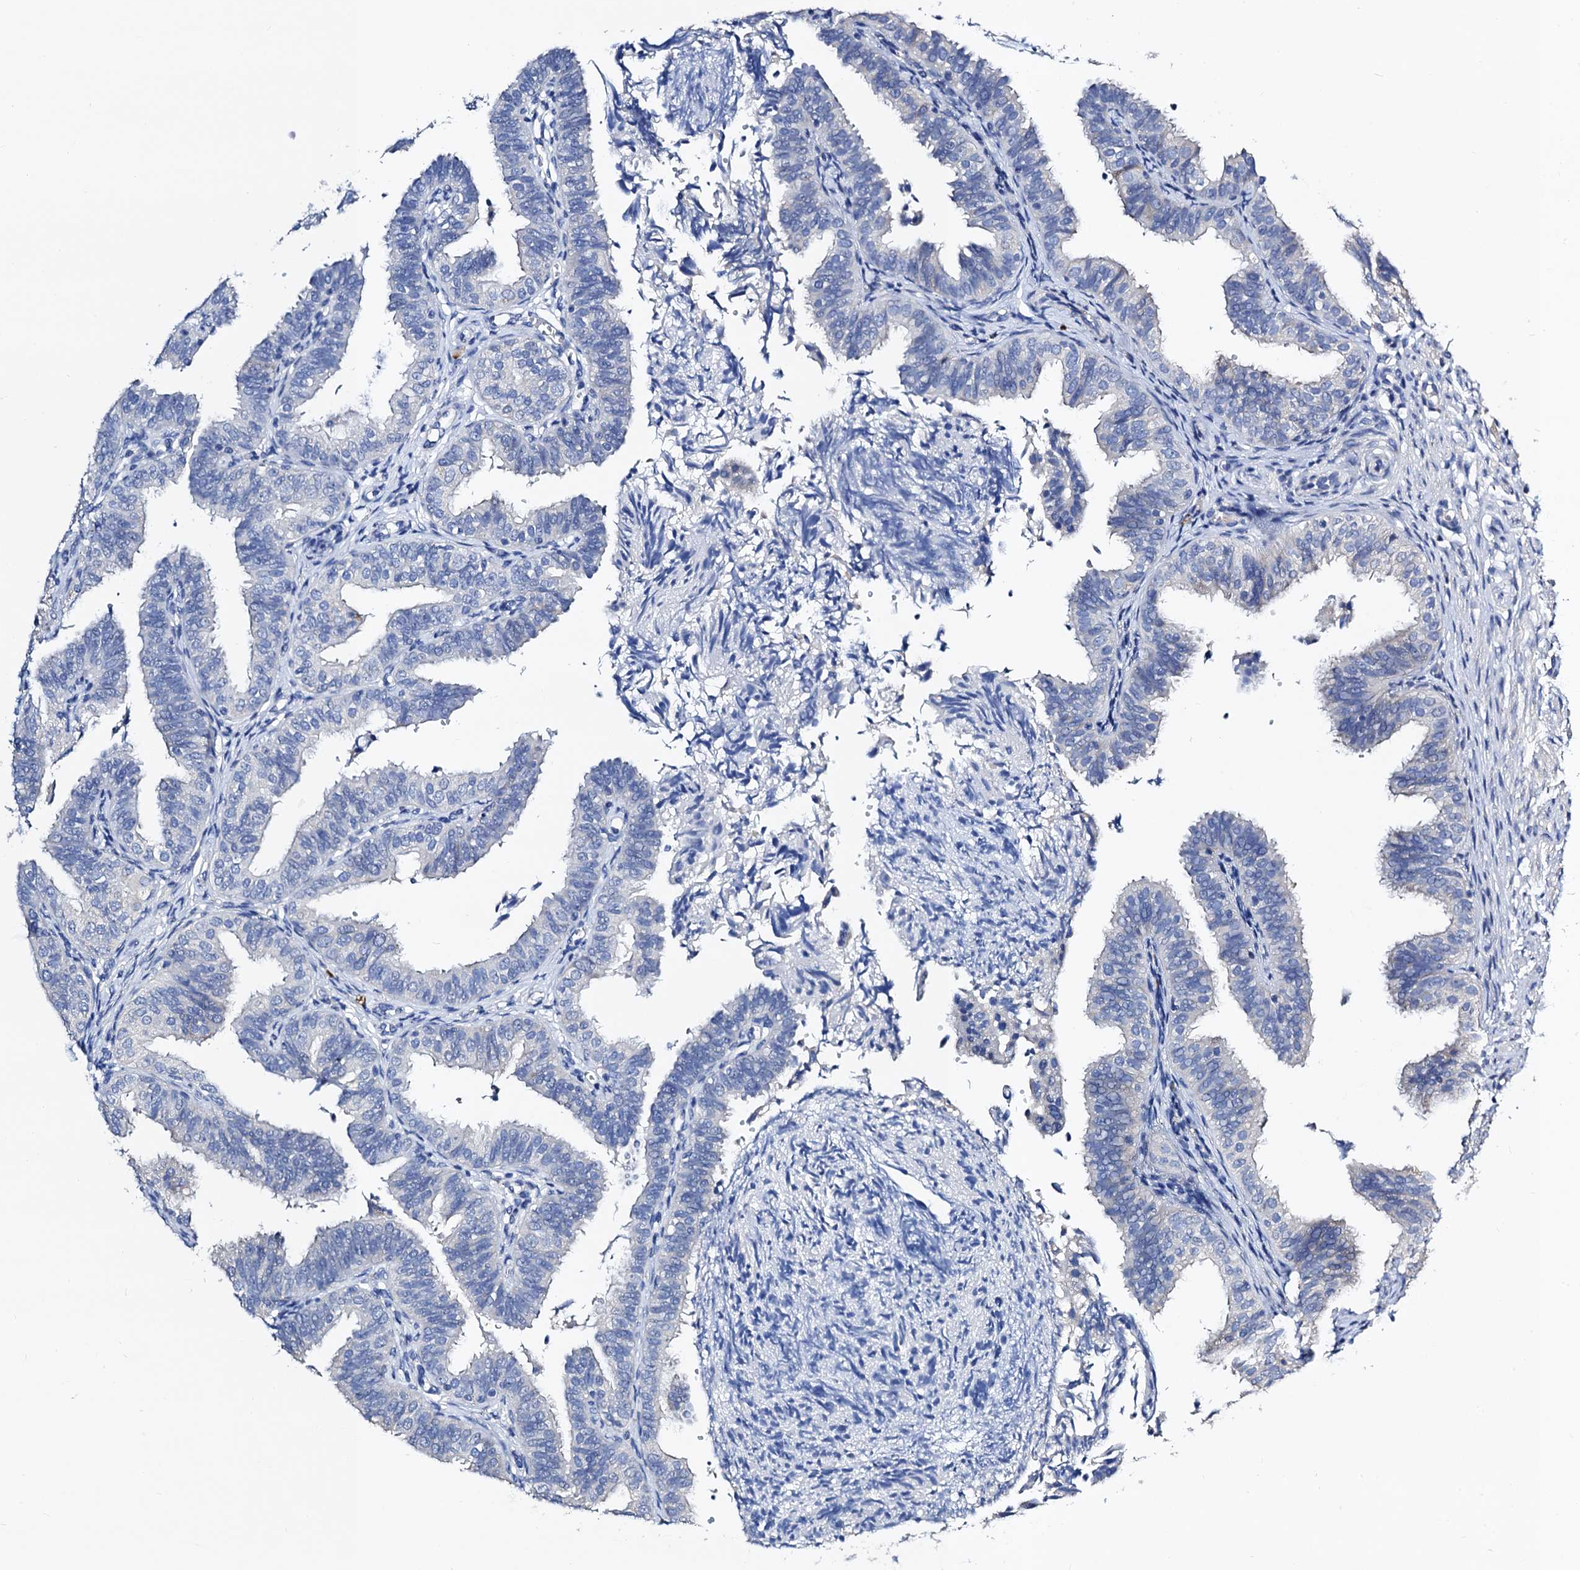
{"staining": {"intensity": "negative", "quantity": "none", "location": "none"}, "tissue": "fallopian tube", "cell_type": "Glandular cells", "image_type": "normal", "snomed": [{"axis": "morphology", "description": "Normal tissue, NOS"}, {"axis": "topography", "description": "Fallopian tube"}], "caption": "Glandular cells show no significant staining in normal fallopian tube.", "gene": "FREM3", "patient": {"sex": "female", "age": 35}}